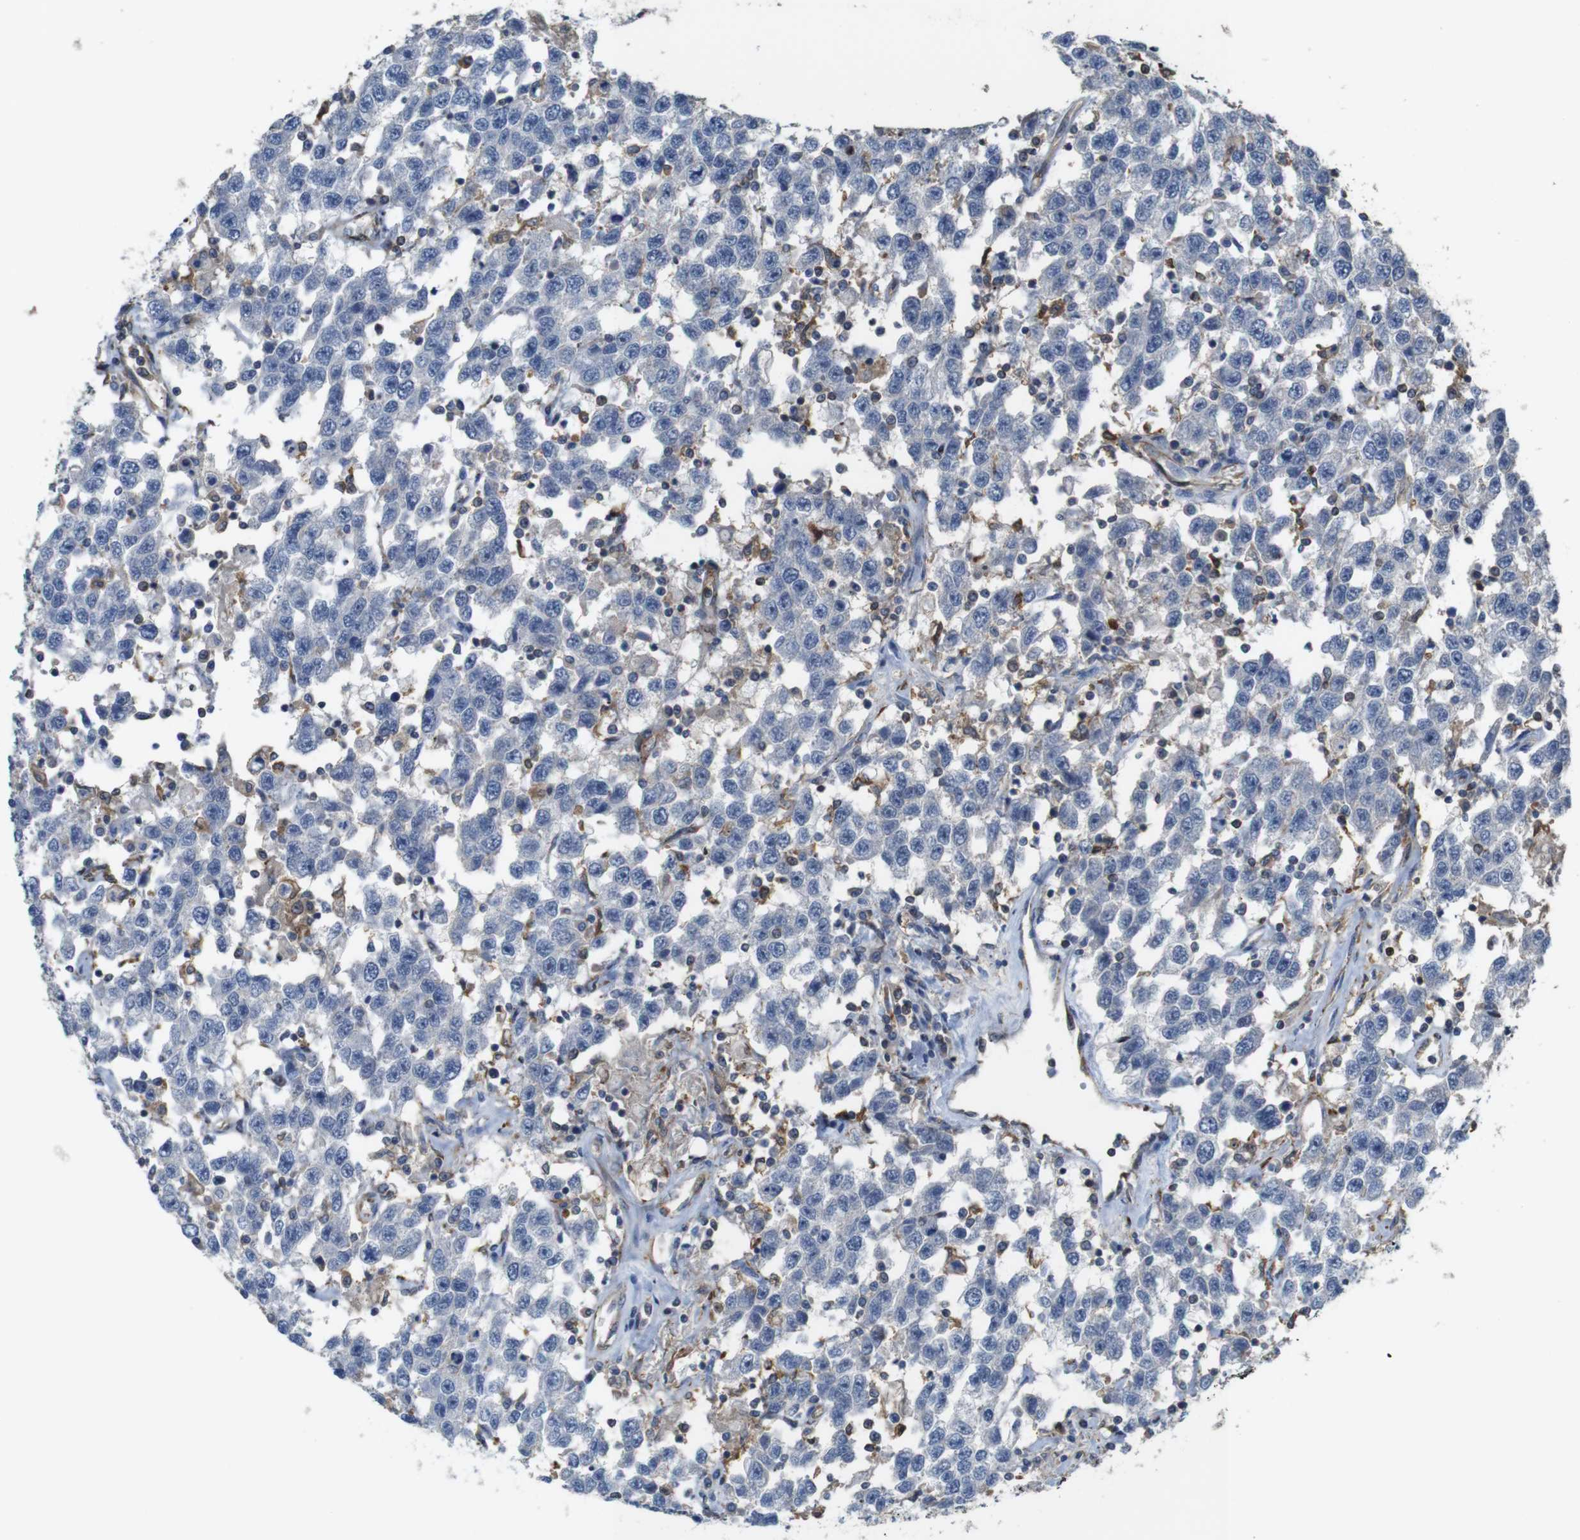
{"staining": {"intensity": "negative", "quantity": "none", "location": "none"}, "tissue": "testis cancer", "cell_type": "Tumor cells", "image_type": "cancer", "snomed": [{"axis": "morphology", "description": "Seminoma, NOS"}, {"axis": "topography", "description": "Testis"}], "caption": "A photomicrograph of testis cancer (seminoma) stained for a protein displays no brown staining in tumor cells. (DAB (3,3'-diaminobenzidine) immunohistochemistry (IHC), high magnification).", "gene": "PCOLCE2", "patient": {"sex": "male", "age": 41}}